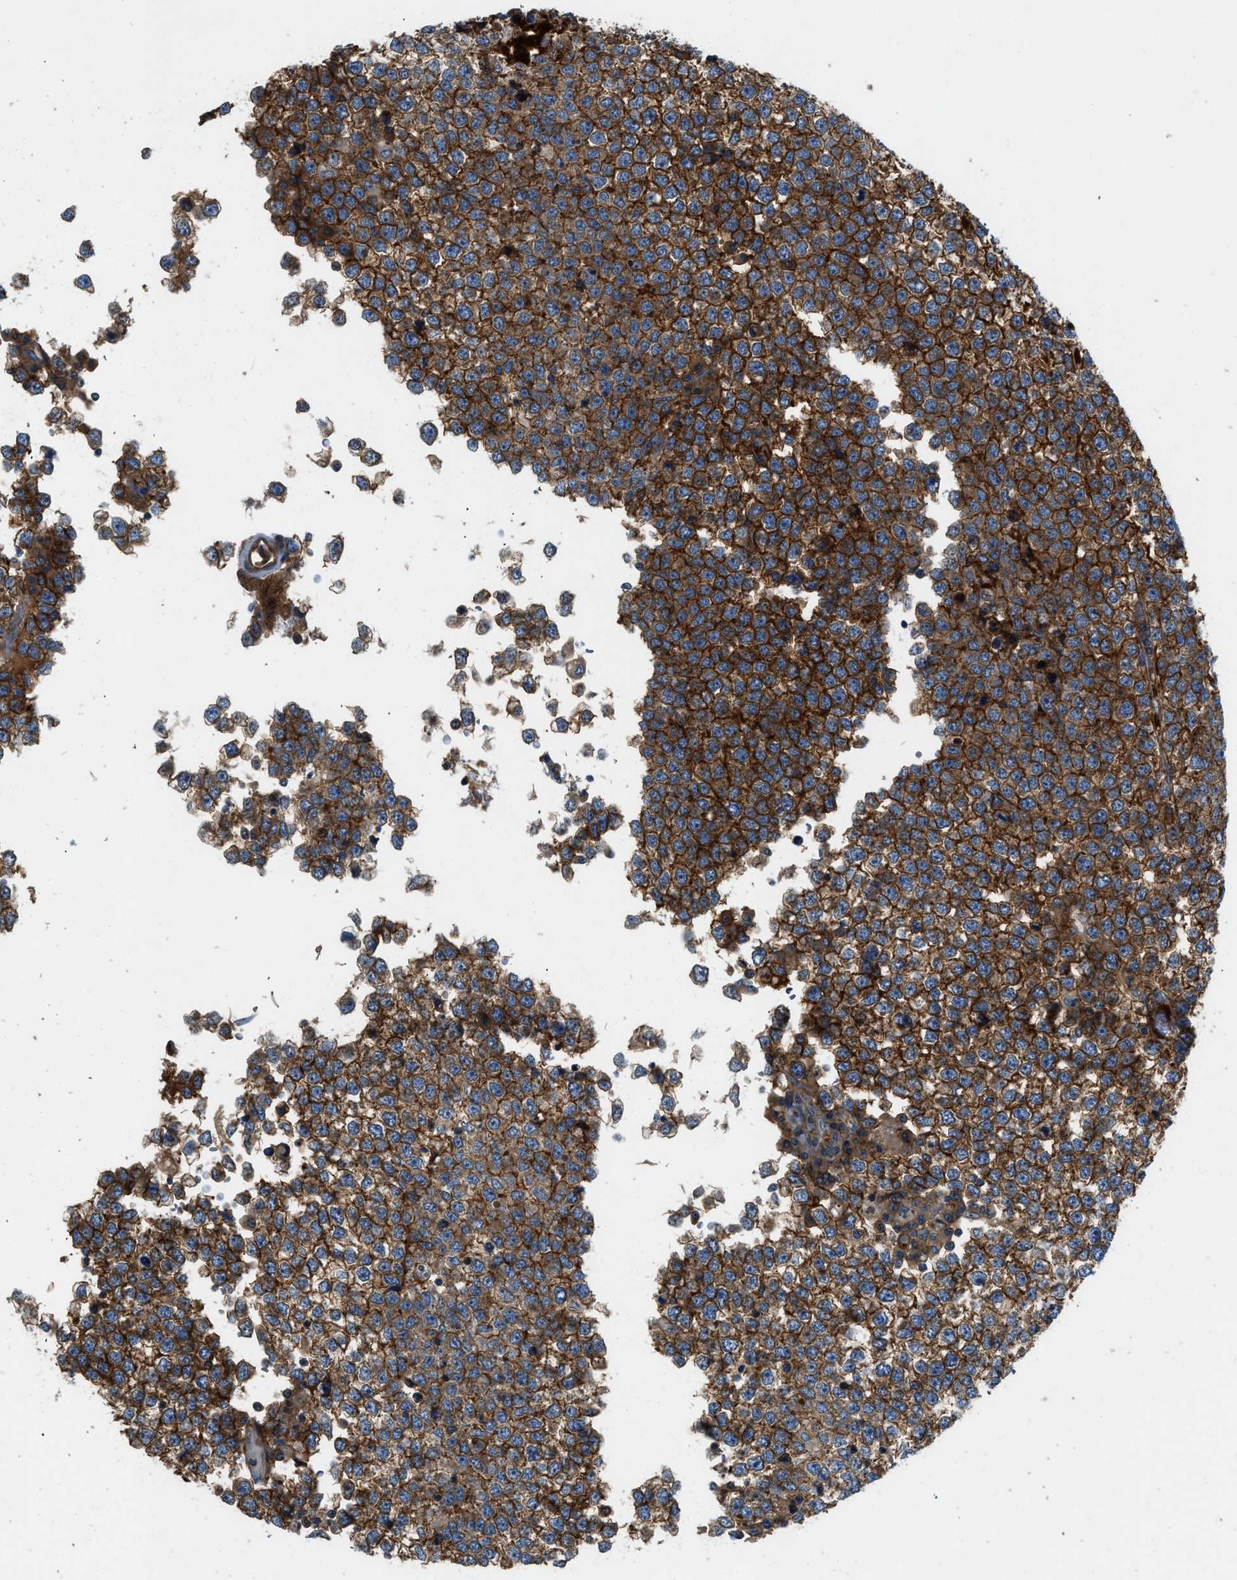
{"staining": {"intensity": "strong", "quantity": ">75%", "location": "cytoplasmic/membranous"}, "tissue": "testis cancer", "cell_type": "Tumor cells", "image_type": "cancer", "snomed": [{"axis": "morphology", "description": "Seminoma, NOS"}, {"axis": "topography", "description": "Testis"}], "caption": "Immunohistochemistry (IHC) histopathology image of neoplastic tissue: testis seminoma stained using immunohistochemistry shows high levels of strong protein expression localized specifically in the cytoplasmic/membranous of tumor cells, appearing as a cytoplasmic/membranous brown color.", "gene": "CNNM3", "patient": {"sex": "male", "age": 65}}